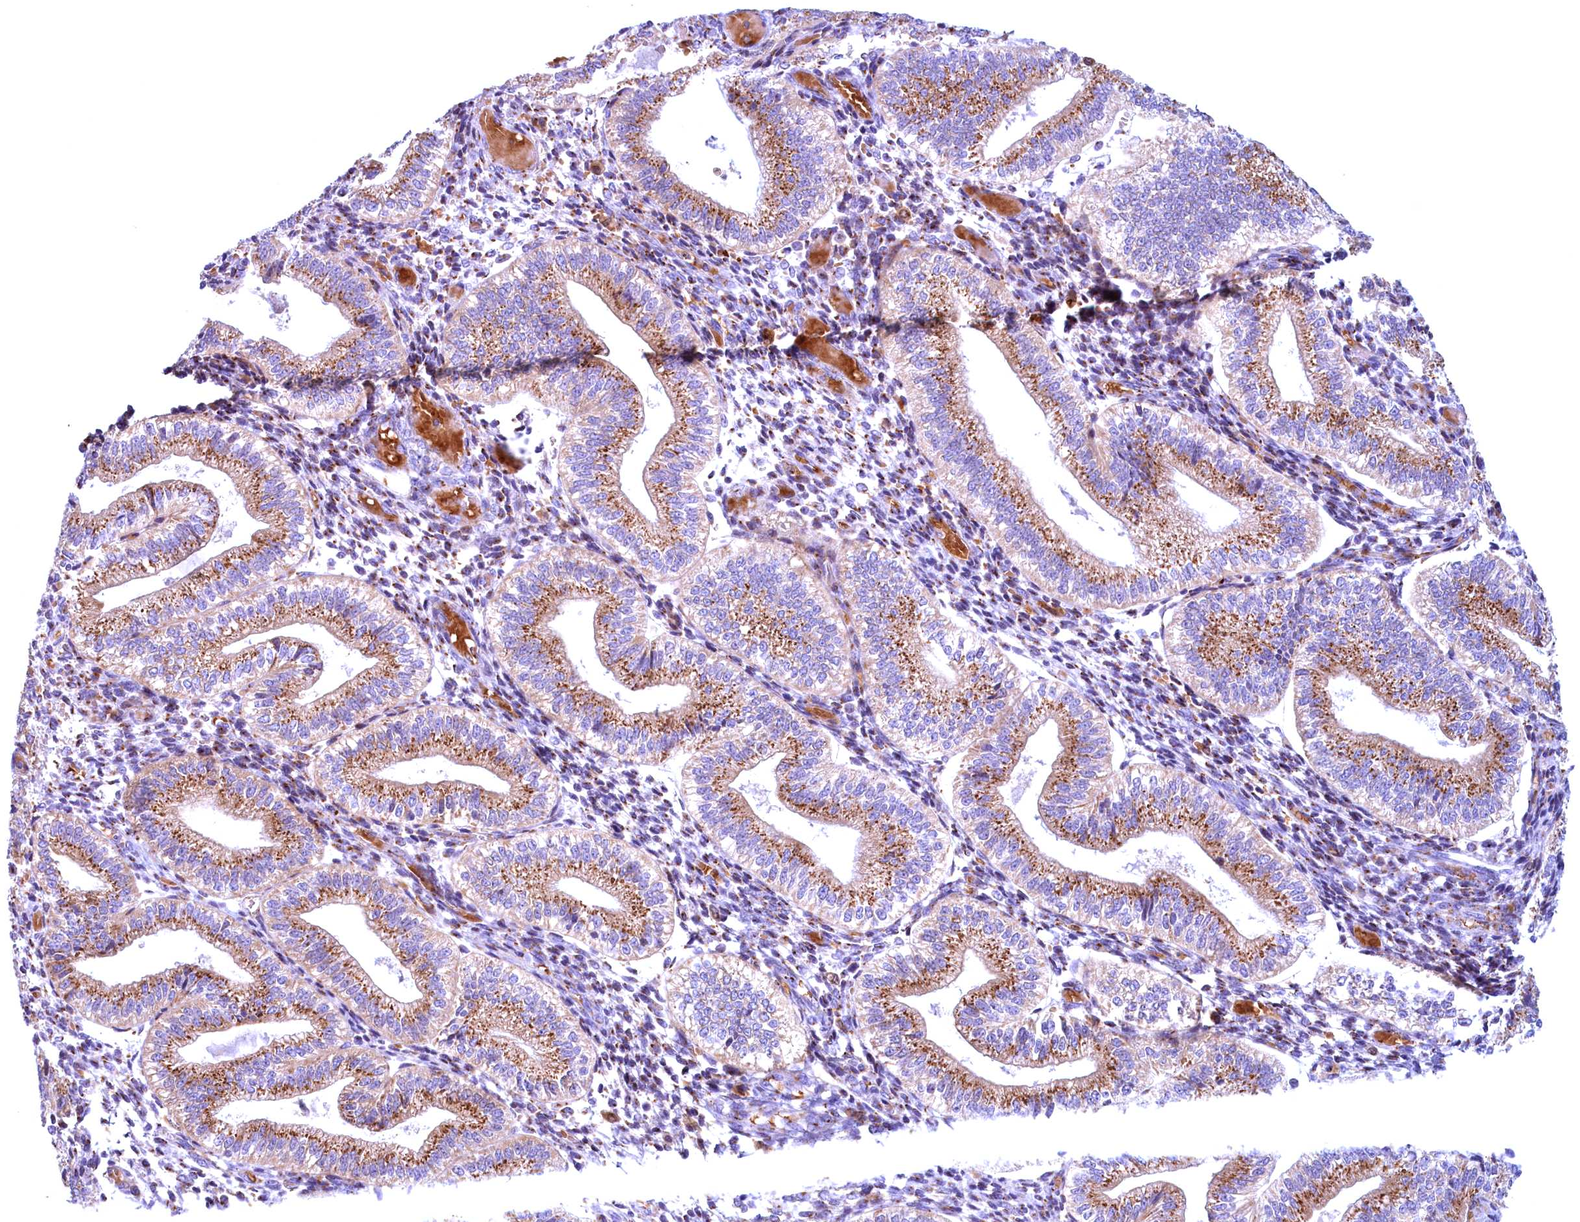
{"staining": {"intensity": "moderate", "quantity": "25%-75%", "location": "cytoplasmic/membranous"}, "tissue": "endometrium", "cell_type": "Cells in endometrial stroma", "image_type": "normal", "snomed": [{"axis": "morphology", "description": "Normal tissue, NOS"}, {"axis": "topography", "description": "Endometrium"}], "caption": "IHC staining of benign endometrium, which exhibits medium levels of moderate cytoplasmic/membranous staining in approximately 25%-75% of cells in endometrial stroma indicating moderate cytoplasmic/membranous protein positivity. The staining was performed using DAB (3,3'-diaminobenzidine) (brown) for protein detection and nuclei were counterstained in hematoxylin (blue).", "gene": "BLVRB", "patient": {"sex": "female", "age": 34}}